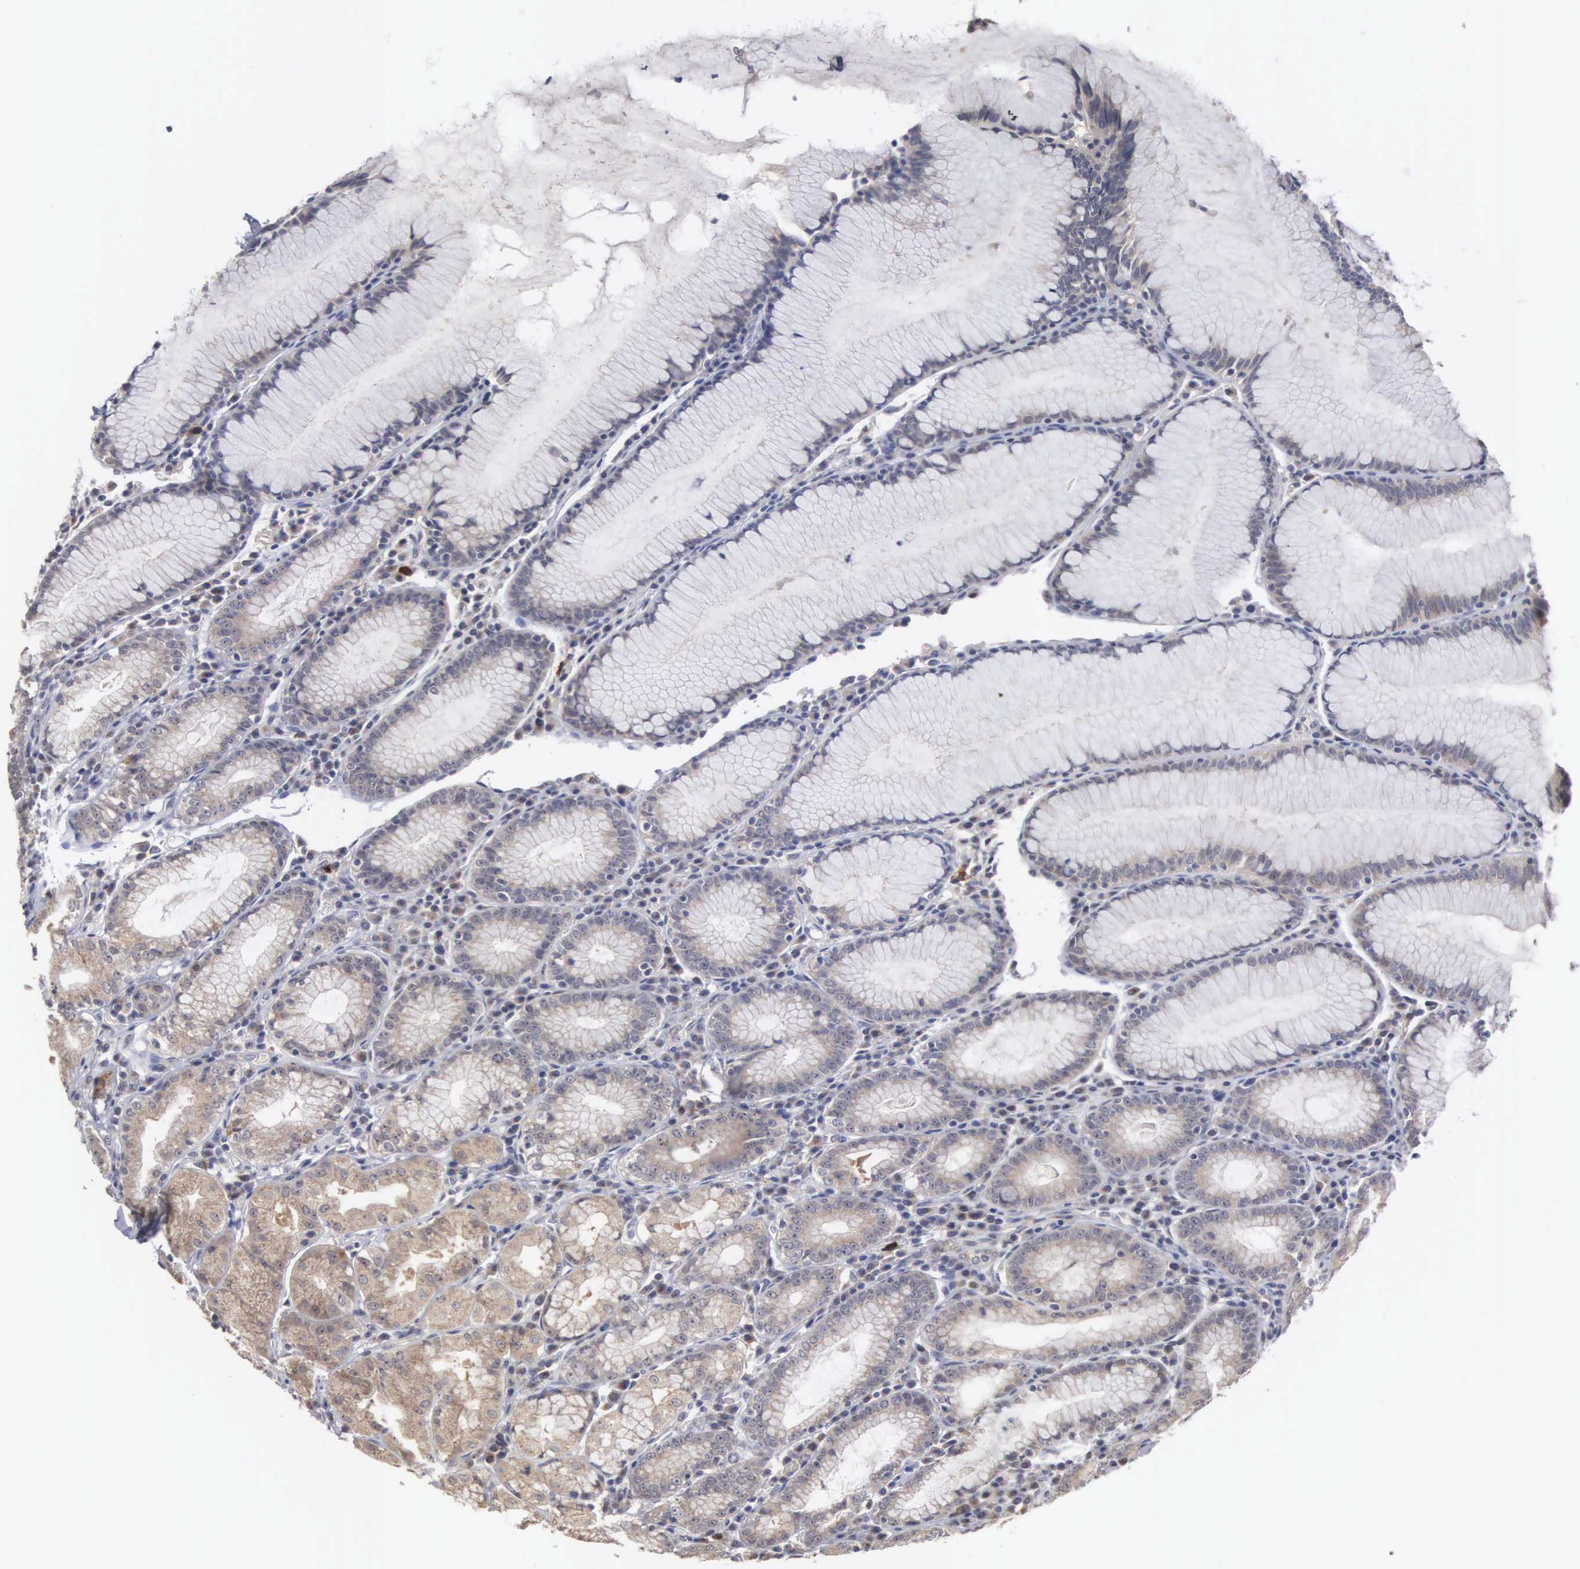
{"staining": {"intensity": "moderate", "quantity": ">75%", "location": "cytoplasmic/membranous"}, "tissue": "stomach", "cell_type": "Glandular cells", "image_type": "normal", "snomed": [{"axis": "morphology", "description": "Normal tissue, NOS"}, {"axis": "topography", "description": "Stomach, lower"}], "caption": "High-power microscopy captured an immunohistochemistry (IHC) image of benign stomach, revealing moderate cytoplasmic/membranous staining in approximately >75% of glandular cells.", "gene": "AMN", "patient": {"sex": "female", "age": 43}}